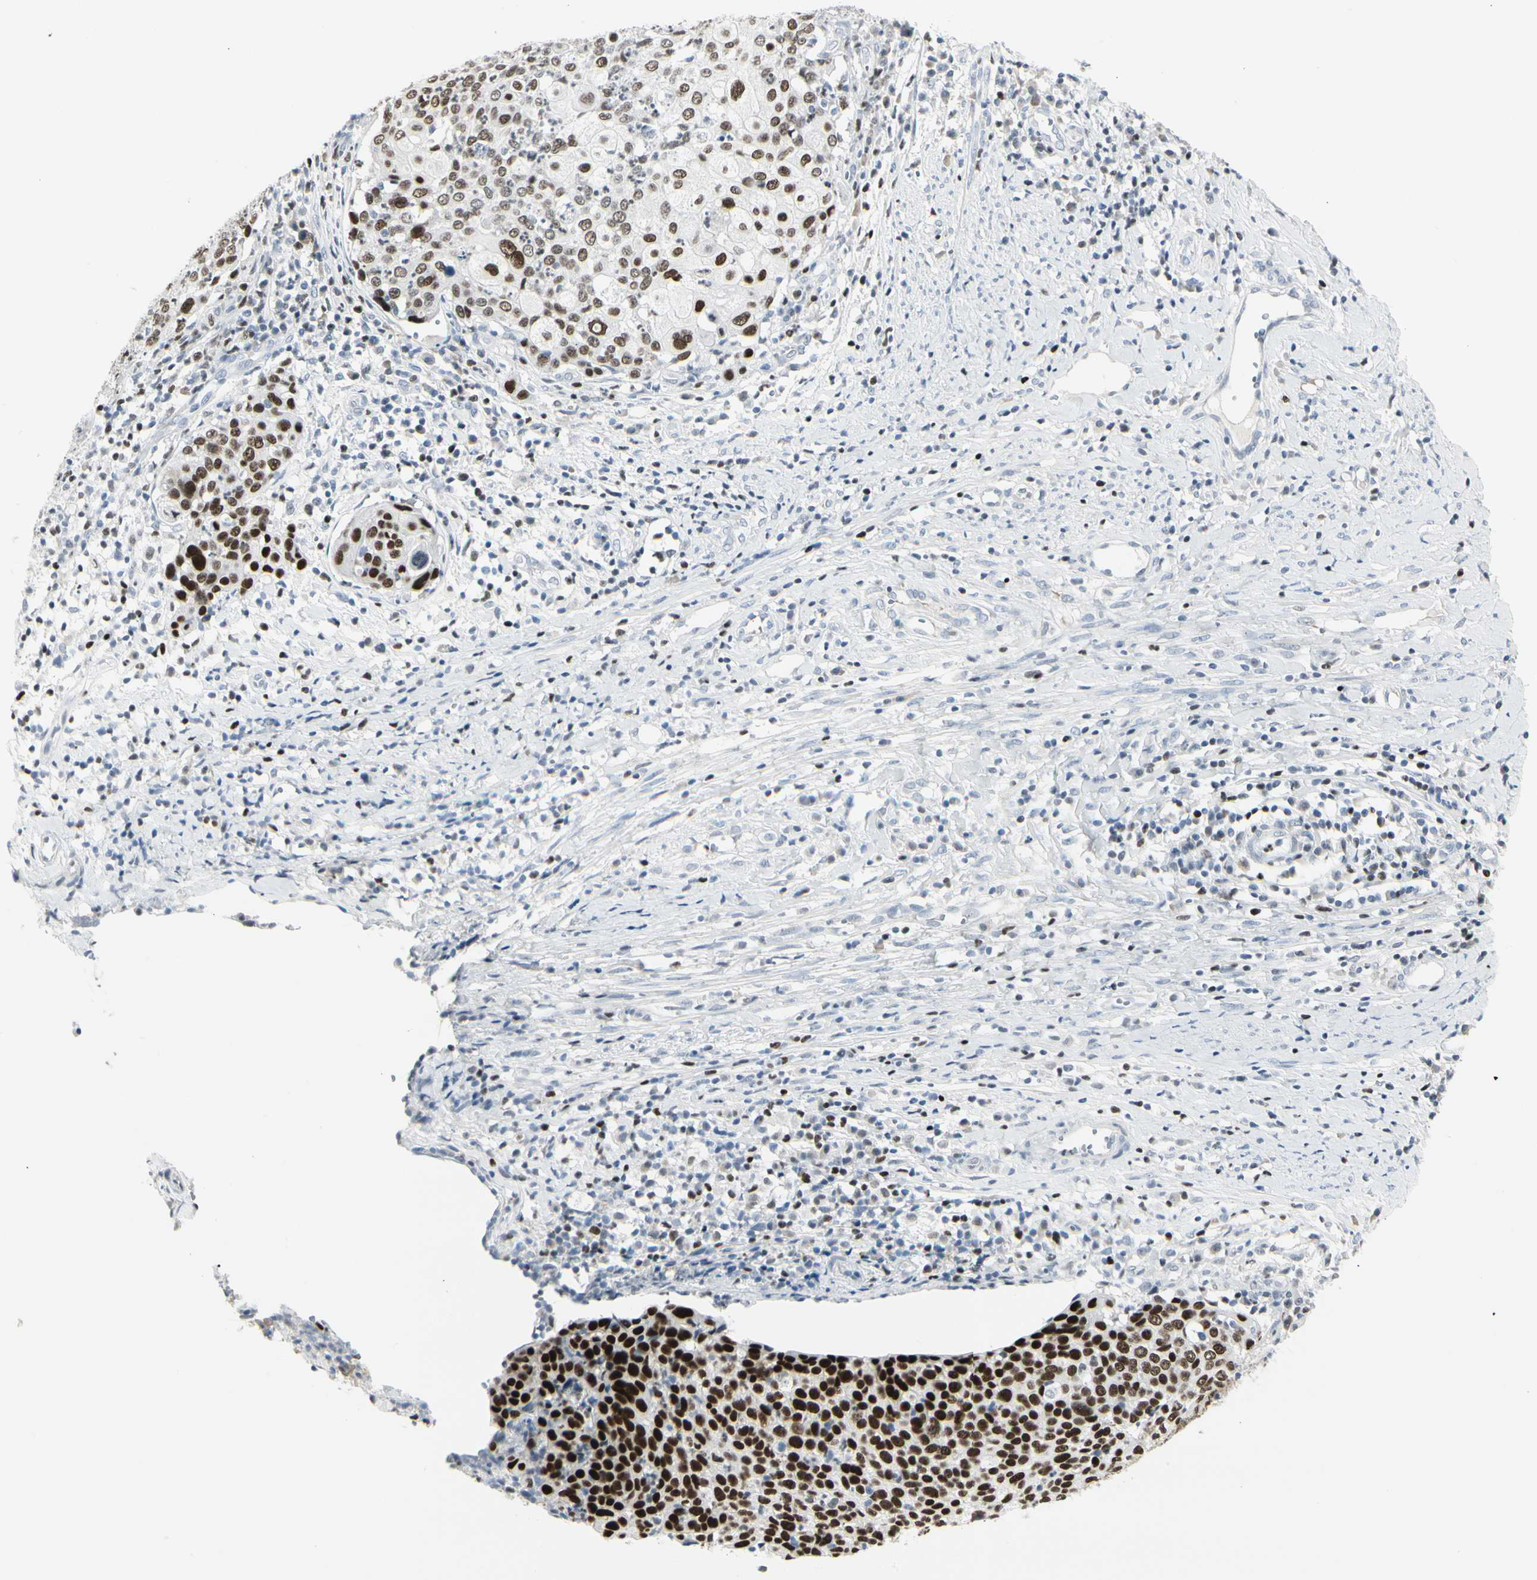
{"staining": {"intensity": "strong", "quantity": ">75%", "location": "nuclear"}, "tissue": "cervical cancer", "cell_type": "Tumor cells", "image_type": "cancer", "snomed": [{"axis": "morphology", "description": "Squamous cell carcinoma, NOS"}, {"axis": "topography", "description": "Cervix"}], "caption": "Protein analysis of cervical squamous cell carcinoma tissue demonstrates strong nuclear staining in approximately >75% of tumor cells.", "gene": "ZBTB7B", "patient": {"sex": "female", "age": 40}}